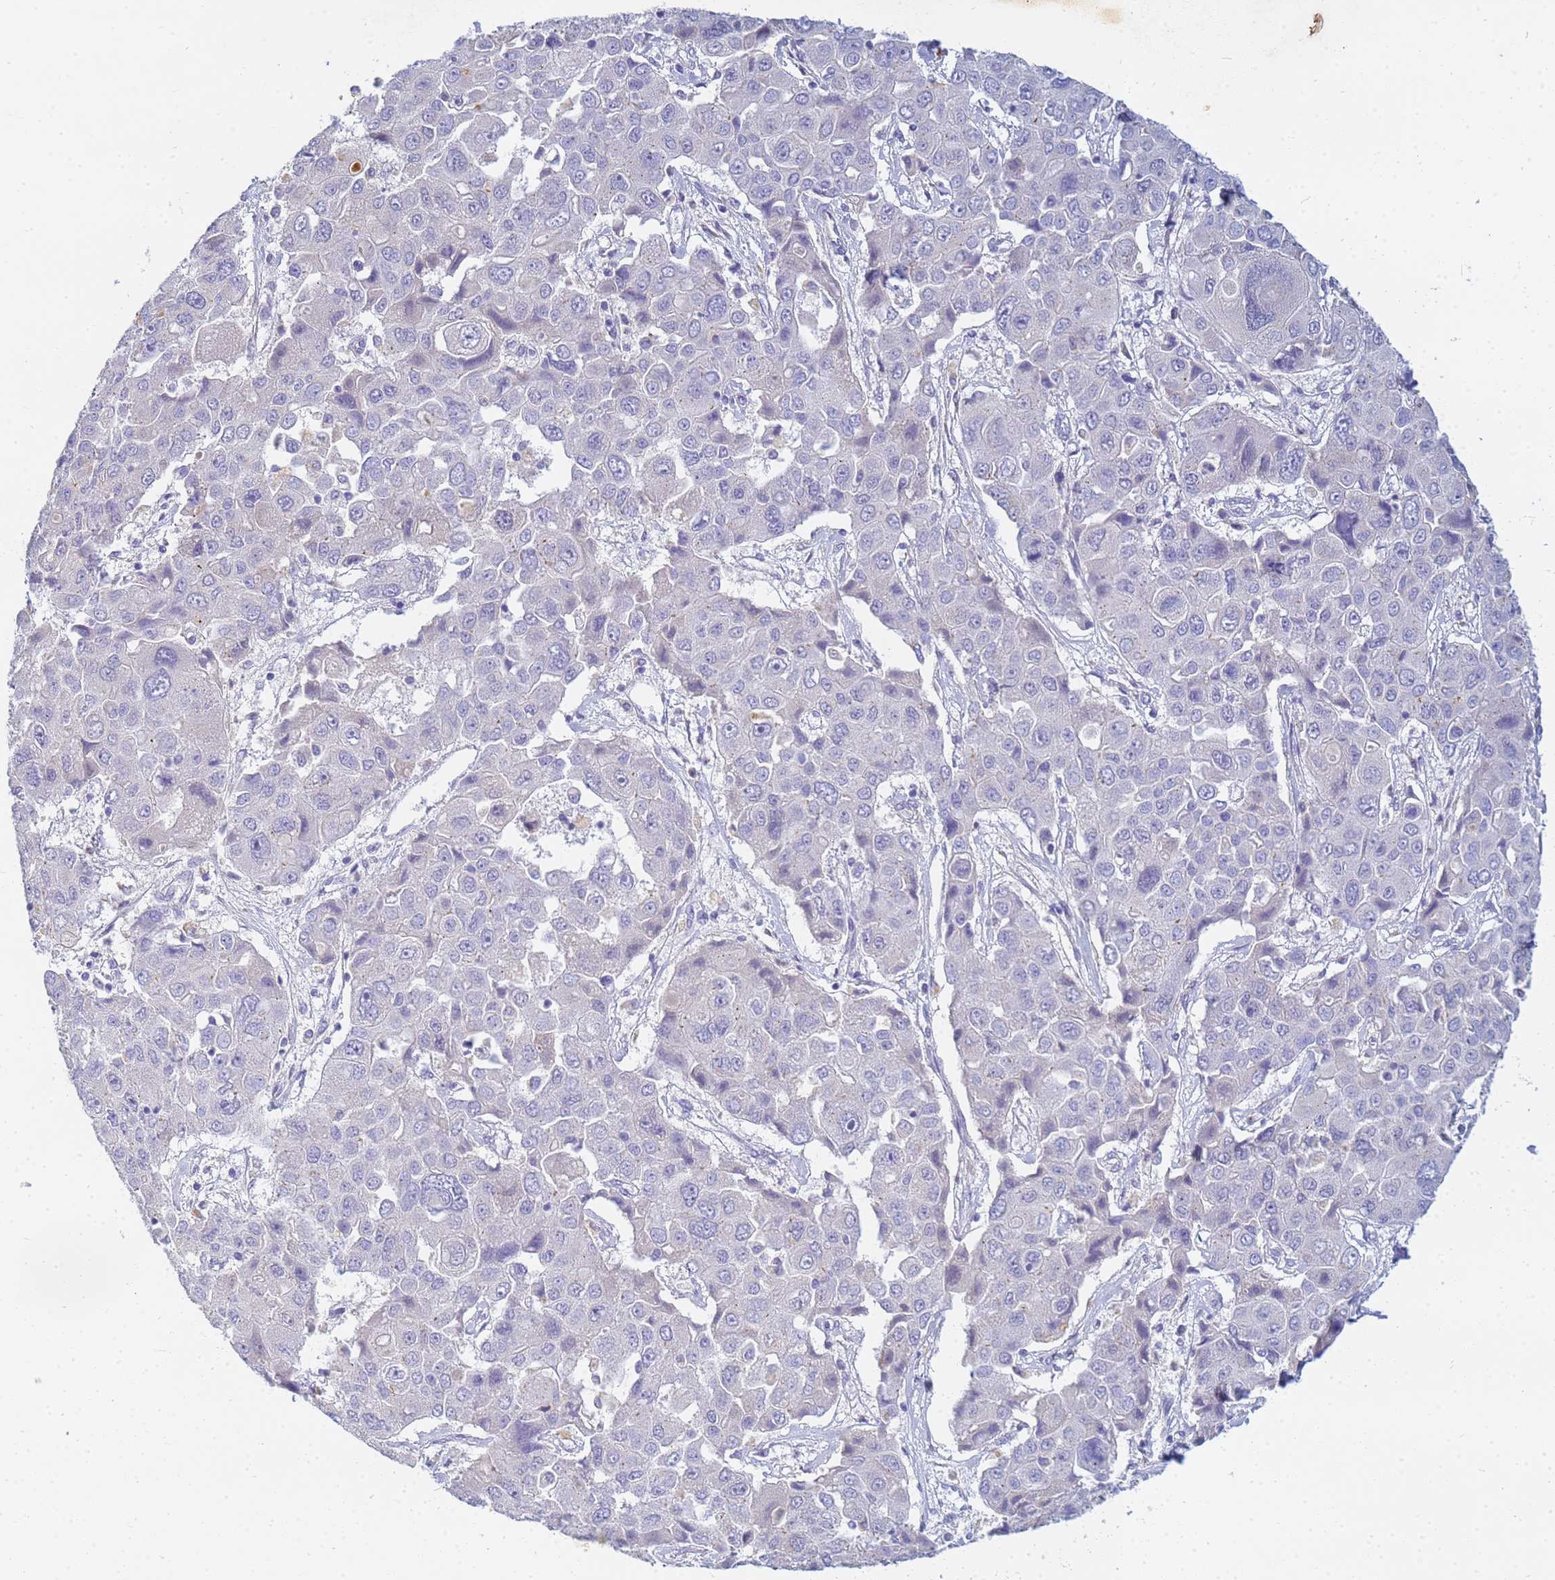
{"staining": {"intensity": "negative", "quantity": "none", "location": "none"}, "tissue": "liver cancer", "cell_type": "Tumor cells", "image_type": "cancer", "snomed": [{"axis": "morphology", "description": "Cholangiocarcinoma"}, {"axis": "topography", "description": "Liver"}], "caption": "DAB immunohistochemical staining of human liver cancer (cholangiocarcinoma) demonstrates no significant positivity in tumor cells.", "gene": "B3GNT8", "patient": {"sex": "male", "age": 67}}